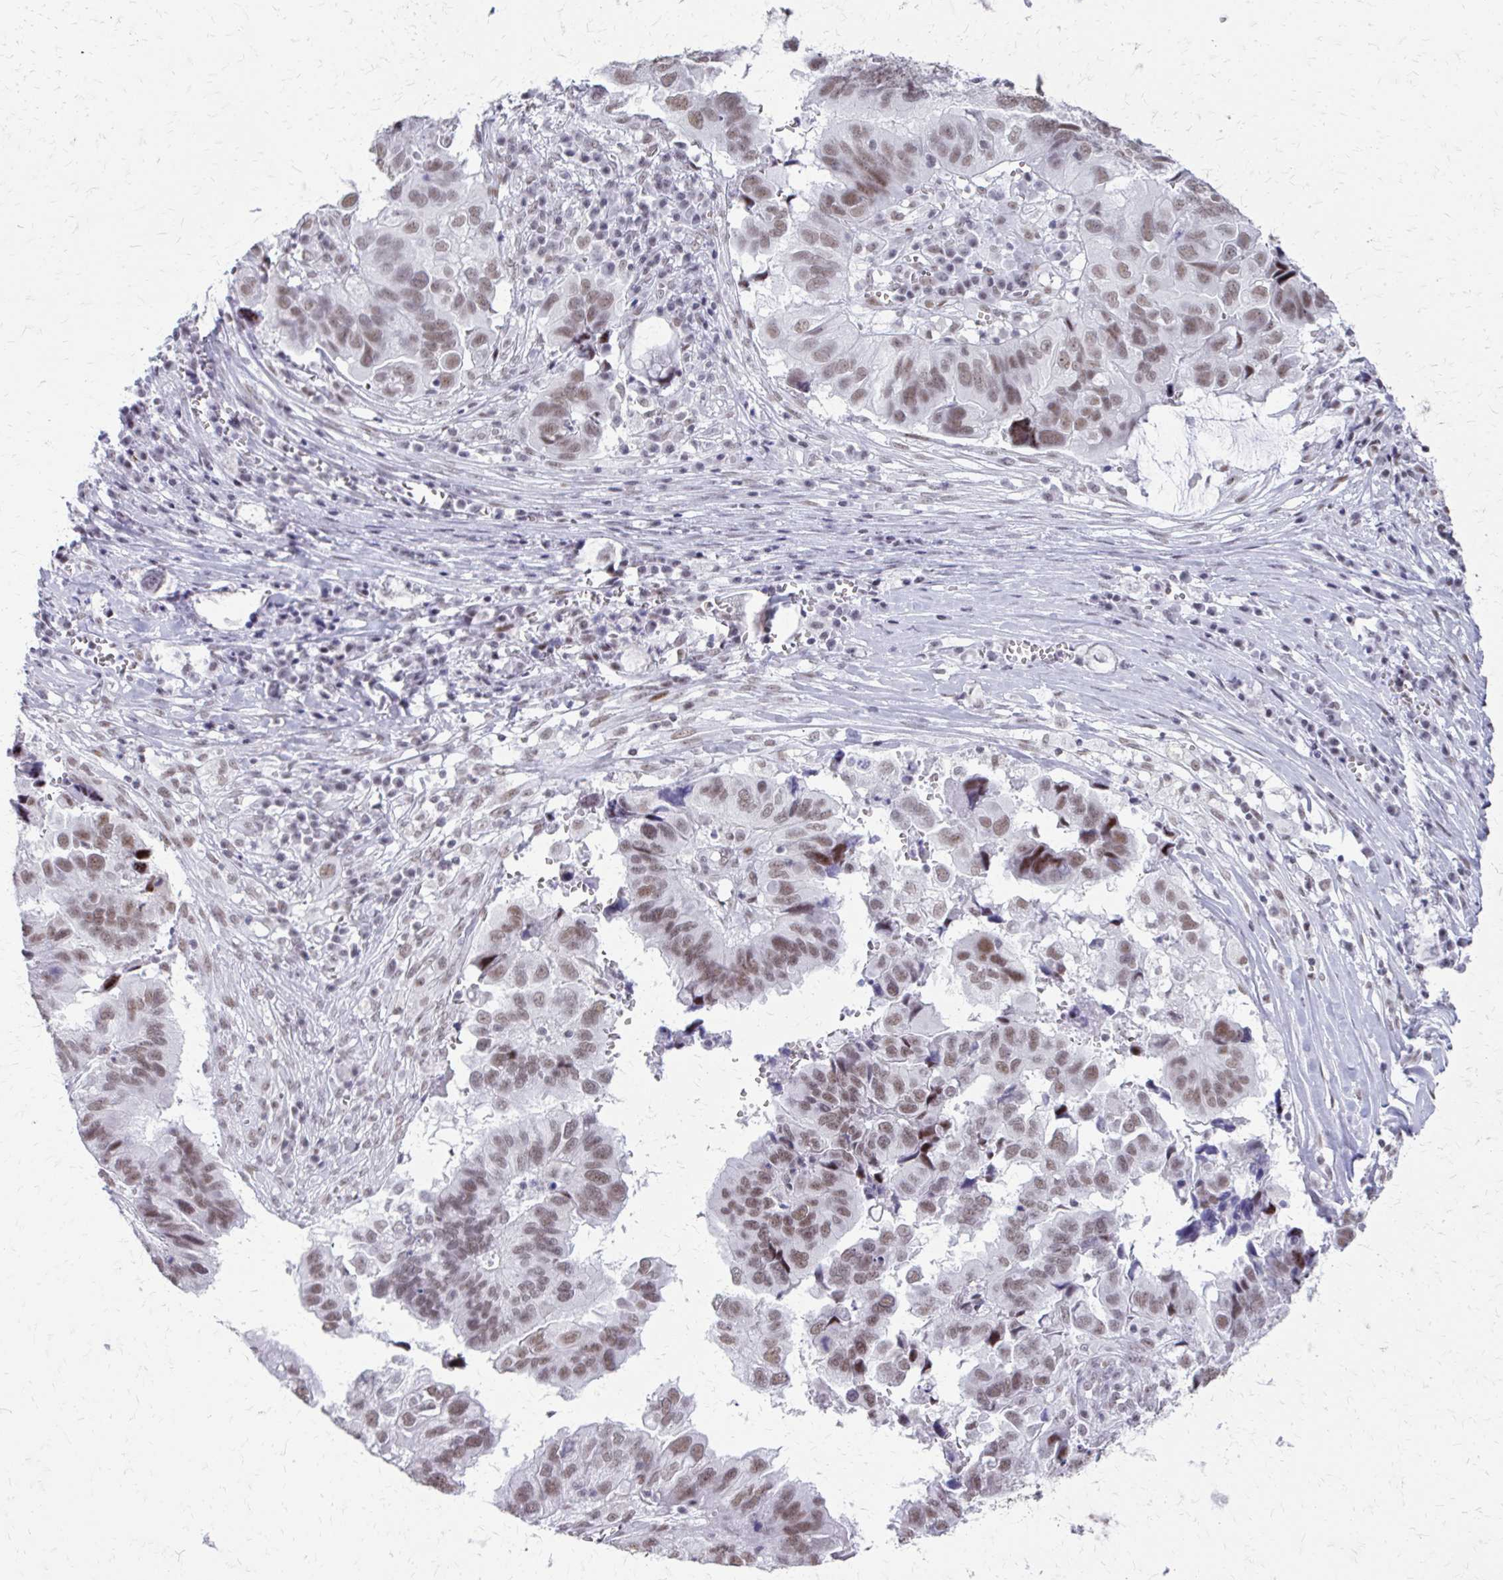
{"staining": {"intensity": "moderate", "quantity": ">75%", "location": "nuclear"}, "tissue": "ovarian cancer", "cell_type": "Tumor cells", "image_type": "cancer", "snomed": [{"axis": "morphology", "description": "Cystadenocarcinoma, serous, NOS"}, {"axis": "topography", "description": "Ovary"}], "caption": "Moderate nuclear expression for a protein is appreciated in about >75% of tumor cells of serous cystadenocarcinoma (ovarian) using IHC.", "gene": "SS18", "patient": {"sex": "female", "age": 79}}